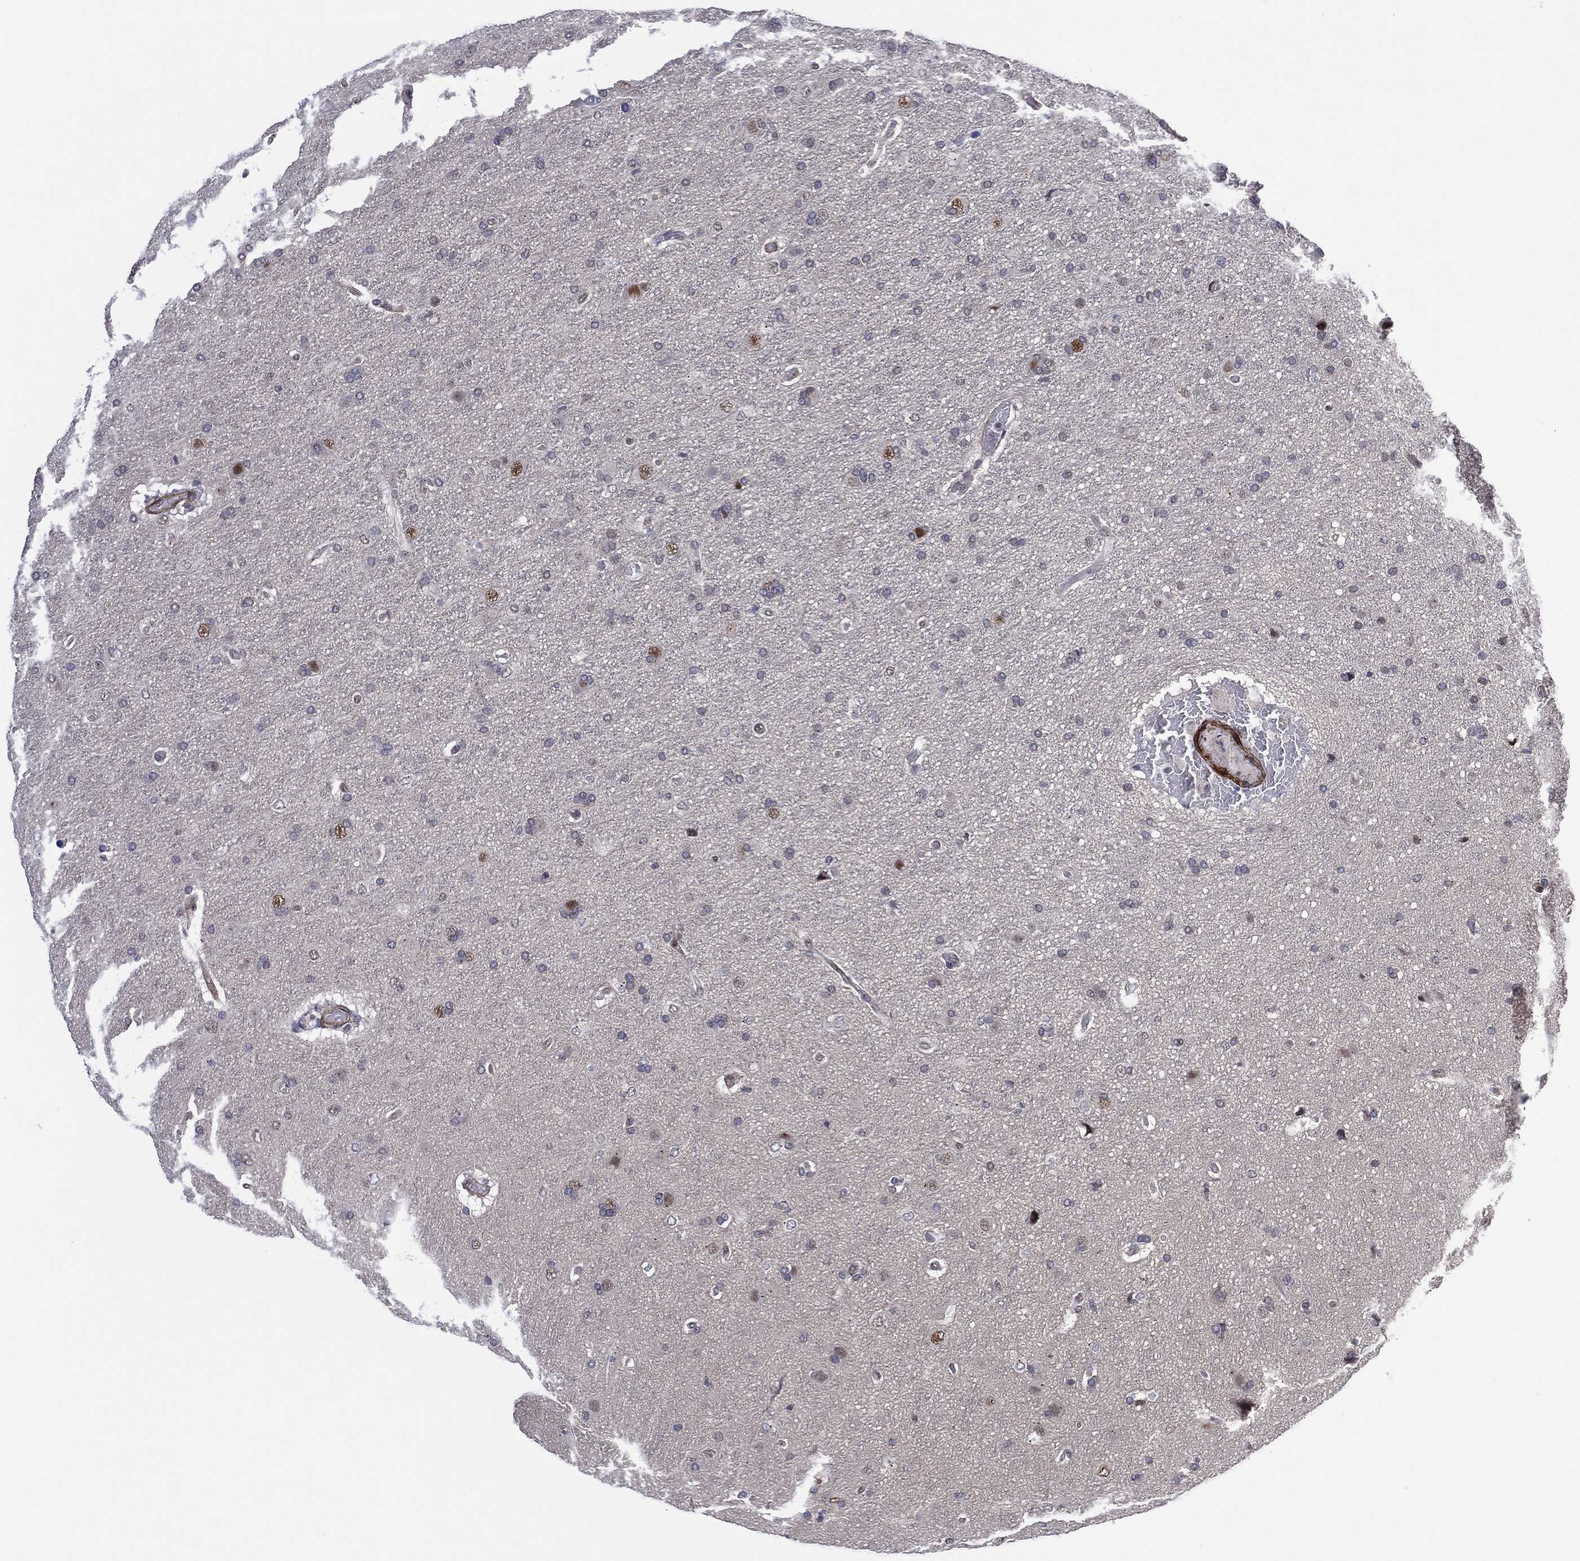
{"staining": {"intensity": "moderate", "quantity": "<25%", "location": "nuclear"}, "tissue": "glioma", "cell_type": "Tumor cells", "image_type": "cancer", "snomed": [{"axis": "morphology", "description": "Glioma, malignant, NOS"}, {"axis": "topography", "description": "Cerebral cortex"}], "caption": "Human glioma (malignant) stained with a brown dye exhibits moderate nuclear positive expression in about <25% of tumor cells.", "gene": "GSE1", "patient": {"sex": "male", "age": 58}}